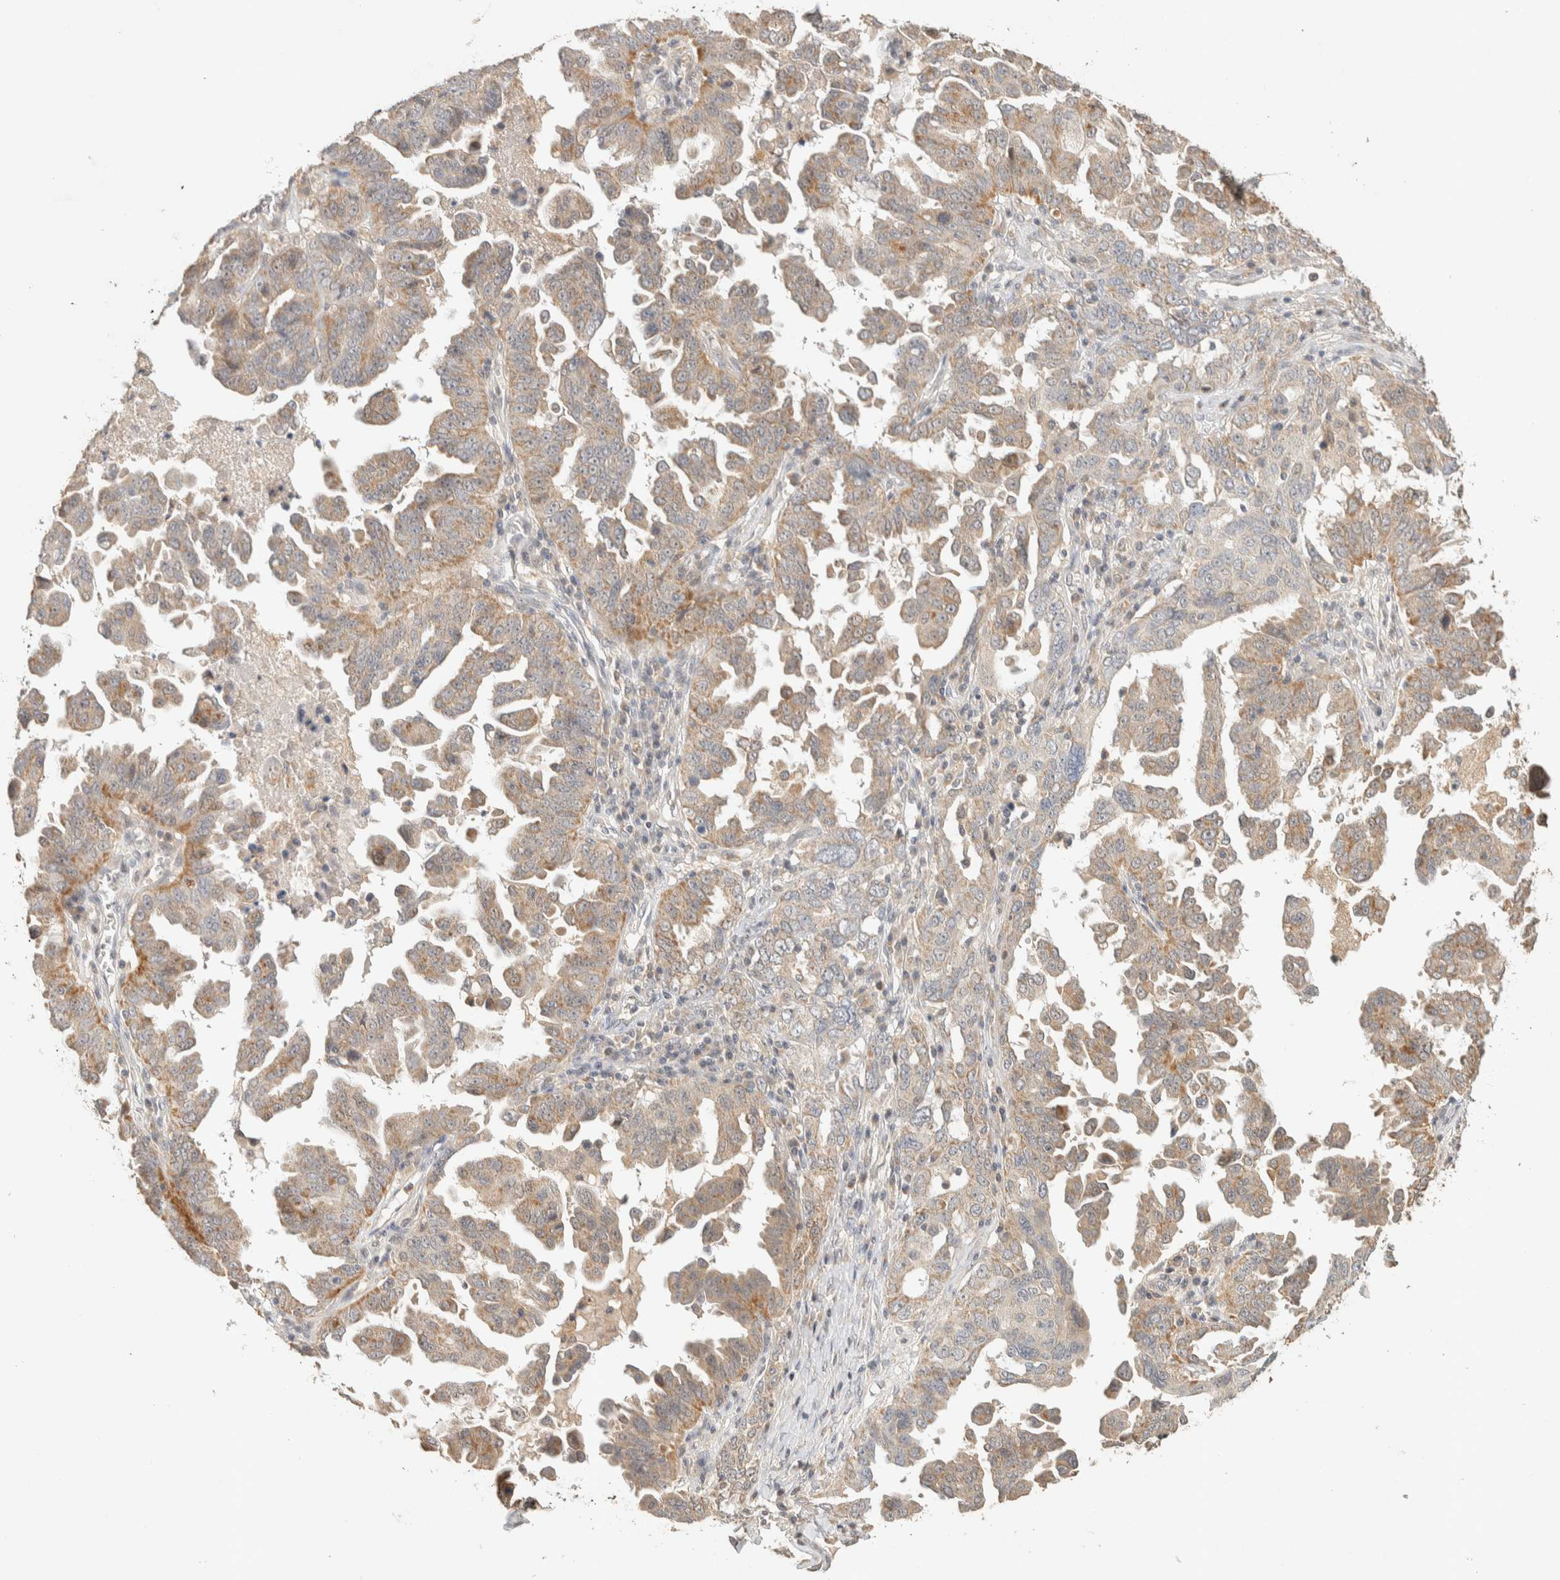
{"staining": {"intensity": "moderate", "quantity": "<25%", "location": "cytoplasmic/membranous"}, "tissue": "ovarian cancer", "cell_type": "Tumor cells", "image_type": "cancer", "snomed": [{"axis": "morphology", "description": "Carcinoma, endometroid"}, {"axis": "topography", "description": "Ovary"}], "caption": "IHC (DAB) staining of human endometroid carcinoma (ovarian) demonstrates moderate cytoplasmic/membranous protein staining in about <25% of tumor cells. (DAB (3,3'-diaminobenzidine) IHC, brown staining for protein, blue staining for nuclei).", "gene": "ITPA", "patient": {"sex": "female", "age": 62}}